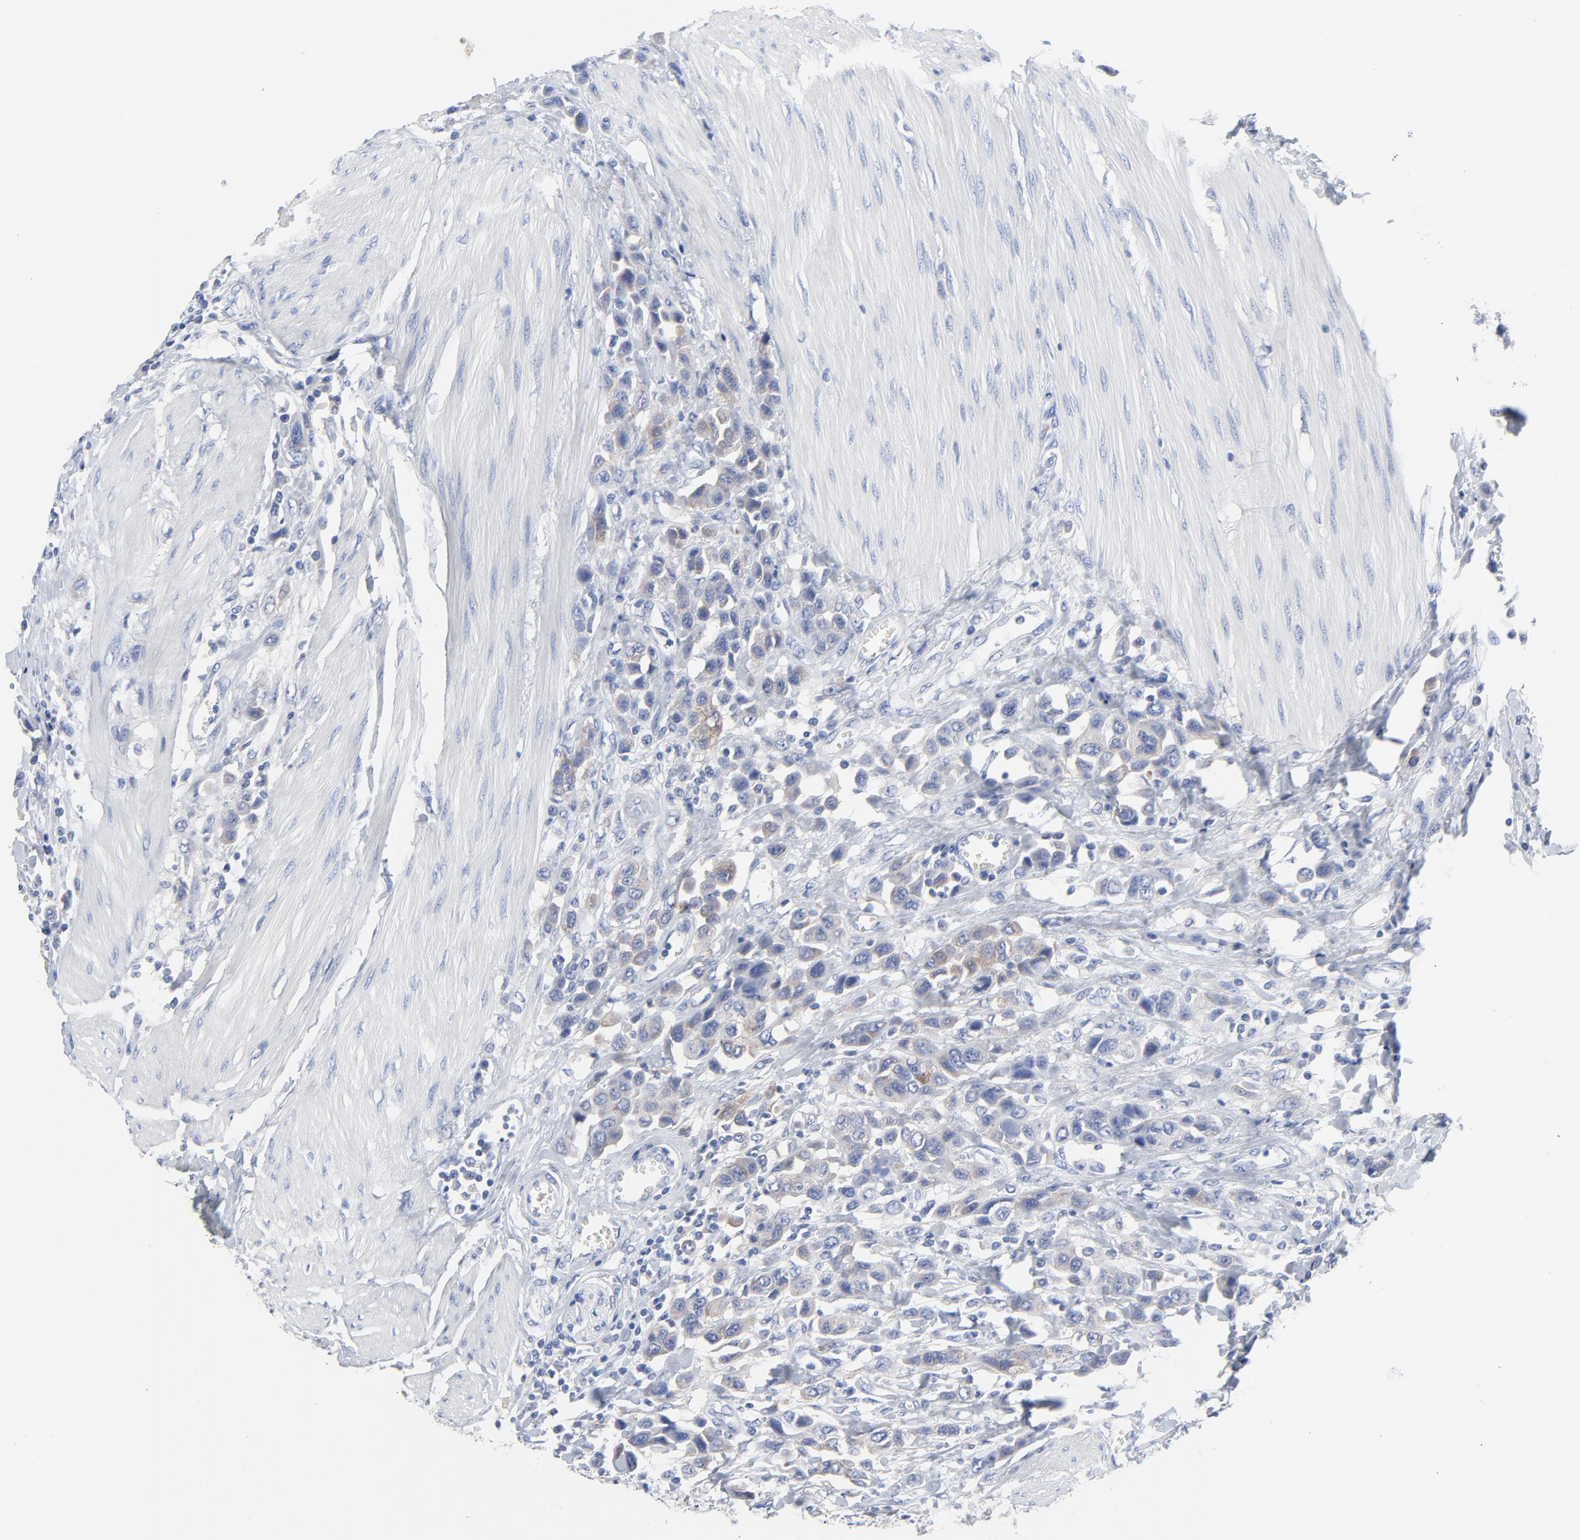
{"staining": {"intensity": "weak", "quantity": "25%-75%", "location": "cytoplasmic/membranous"}, "tissue": "urothelial cancer", "cell_type": "Tumor cells", "image_type": "cancer", "snomed": [{"axis": "morphology", "description": "Urothelial carcinoma, High grade"}, {"axis": "topography", "description": "Urinary bladder"}], "caption": "A brown stain highlights weak cytoplasmic/membranous staining of a protein in human urothelial cancer tumor cells.", "gene": "STAT2", "patient": {"sex": "male", "age": 50}}